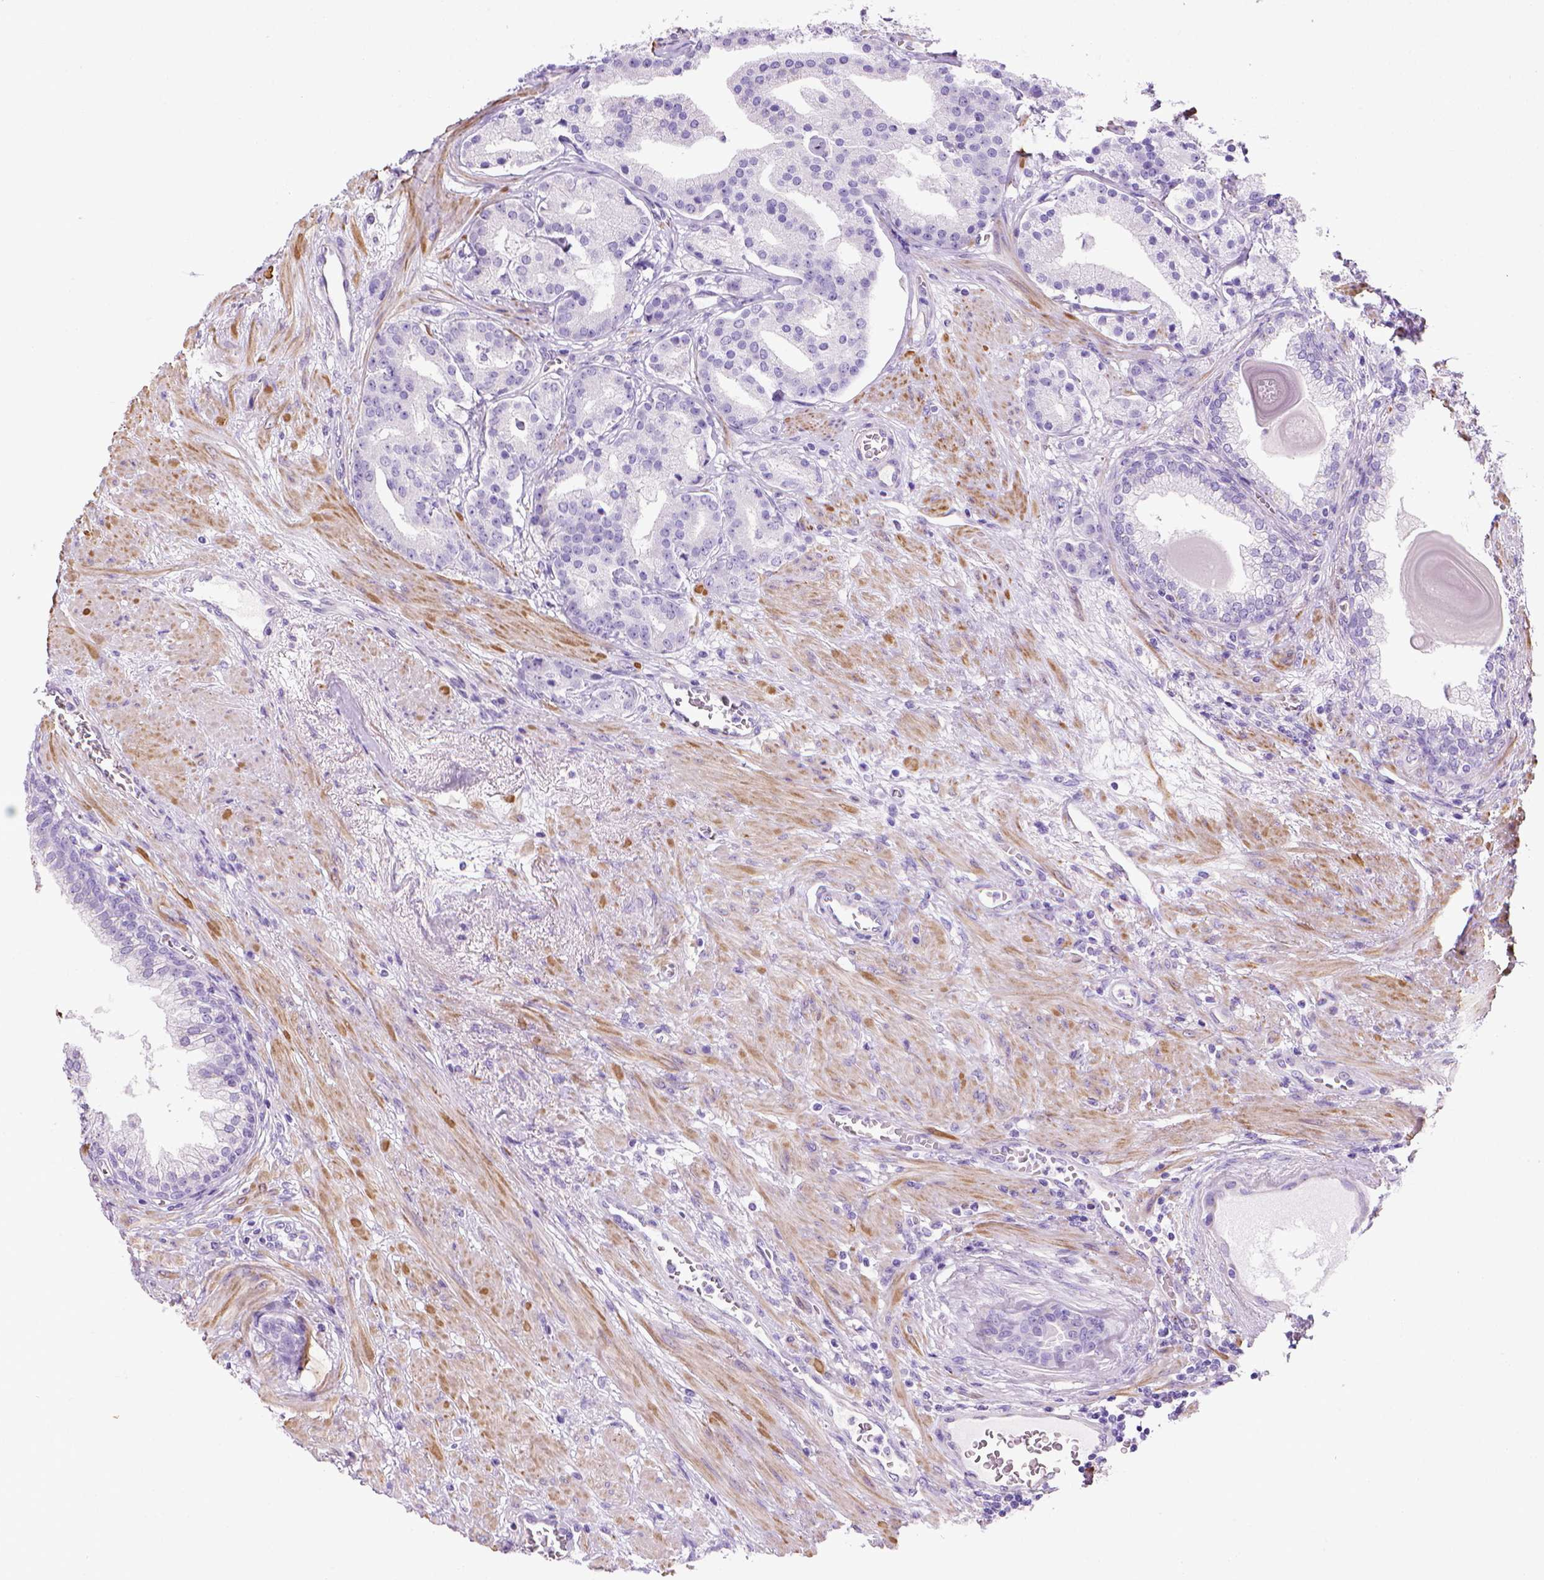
{"staining": {"intensity": "negative", "quantity": "none", "location": "none"}, "tissue": "prostate cancer", "cell_type": "Tumor cells", "image_type": "cancer", "snomed": [{"axis": "morphology", "description": "Adenocarcinoma, NOS"}, {"axis": "topography", "description": "Prostate"}], "caption": "Human adenocarcinoma (prostate) stained for a protein using immunohistochemistry exhibits no staining in tumor cells.", "gene": "ARHGEF33", "patient": {"sex": "male", "age": 69}}